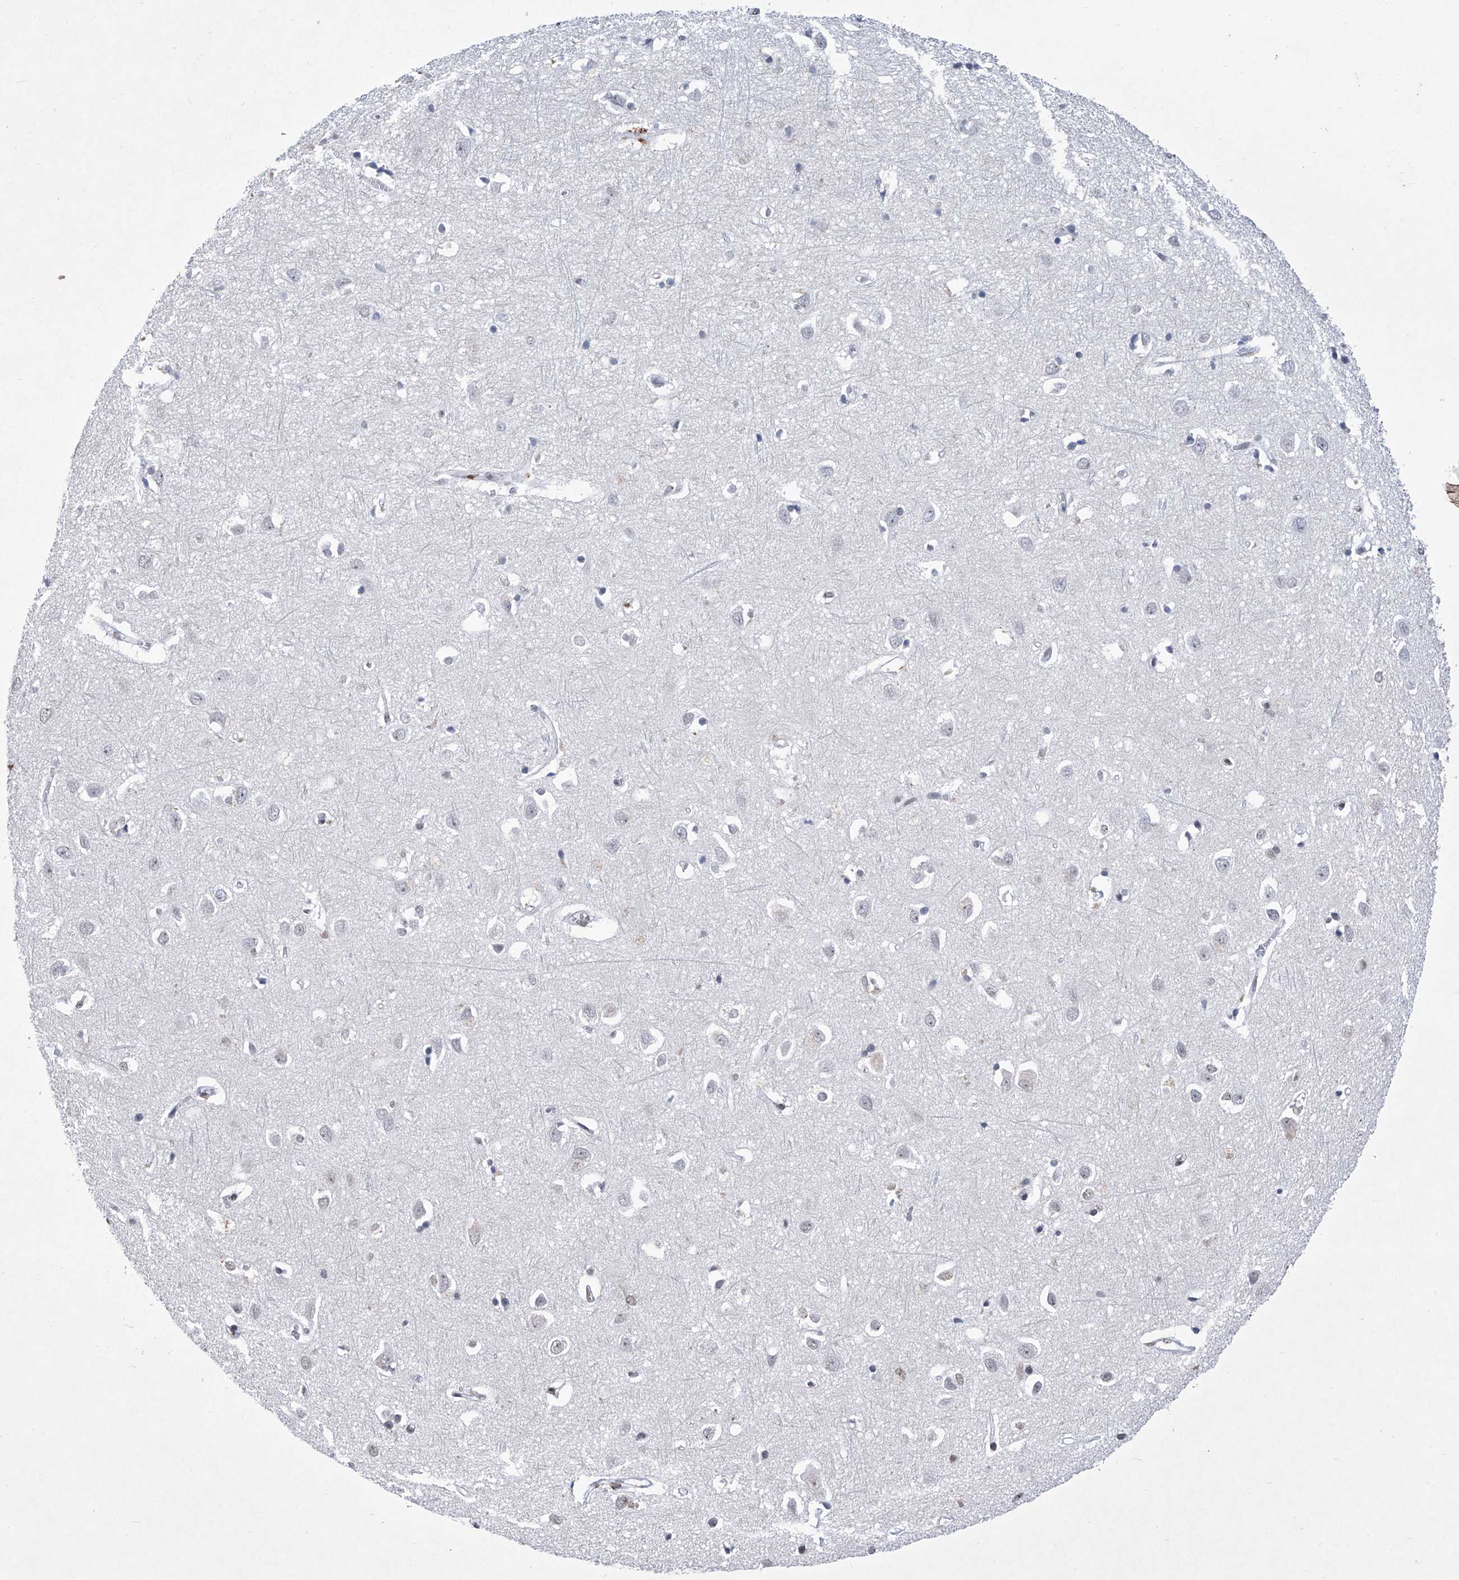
{"staining": {"intensity": "strong", "quantity": "25%-75%", "location": "nuclear"}, "tissue": "cerebral cortex", "cell_type": "Endothelial cells", "image_type": "normal", "snomed": [{"axis": "morphology", "description": "Normal tissue, NOS"}, {"axis": "topography", "description": "Cerebral cortex"}], "caption": "This histopathology image shows unremarkable cerebral cortex stained with immunohistochemistry to label a protein in brown. The nuclear of endothelial cells show strong positivity for the protein. Nuclei are counter-stained blue.", "gene": "HEY2", "patient": {"sex": "female", "age": 64}}